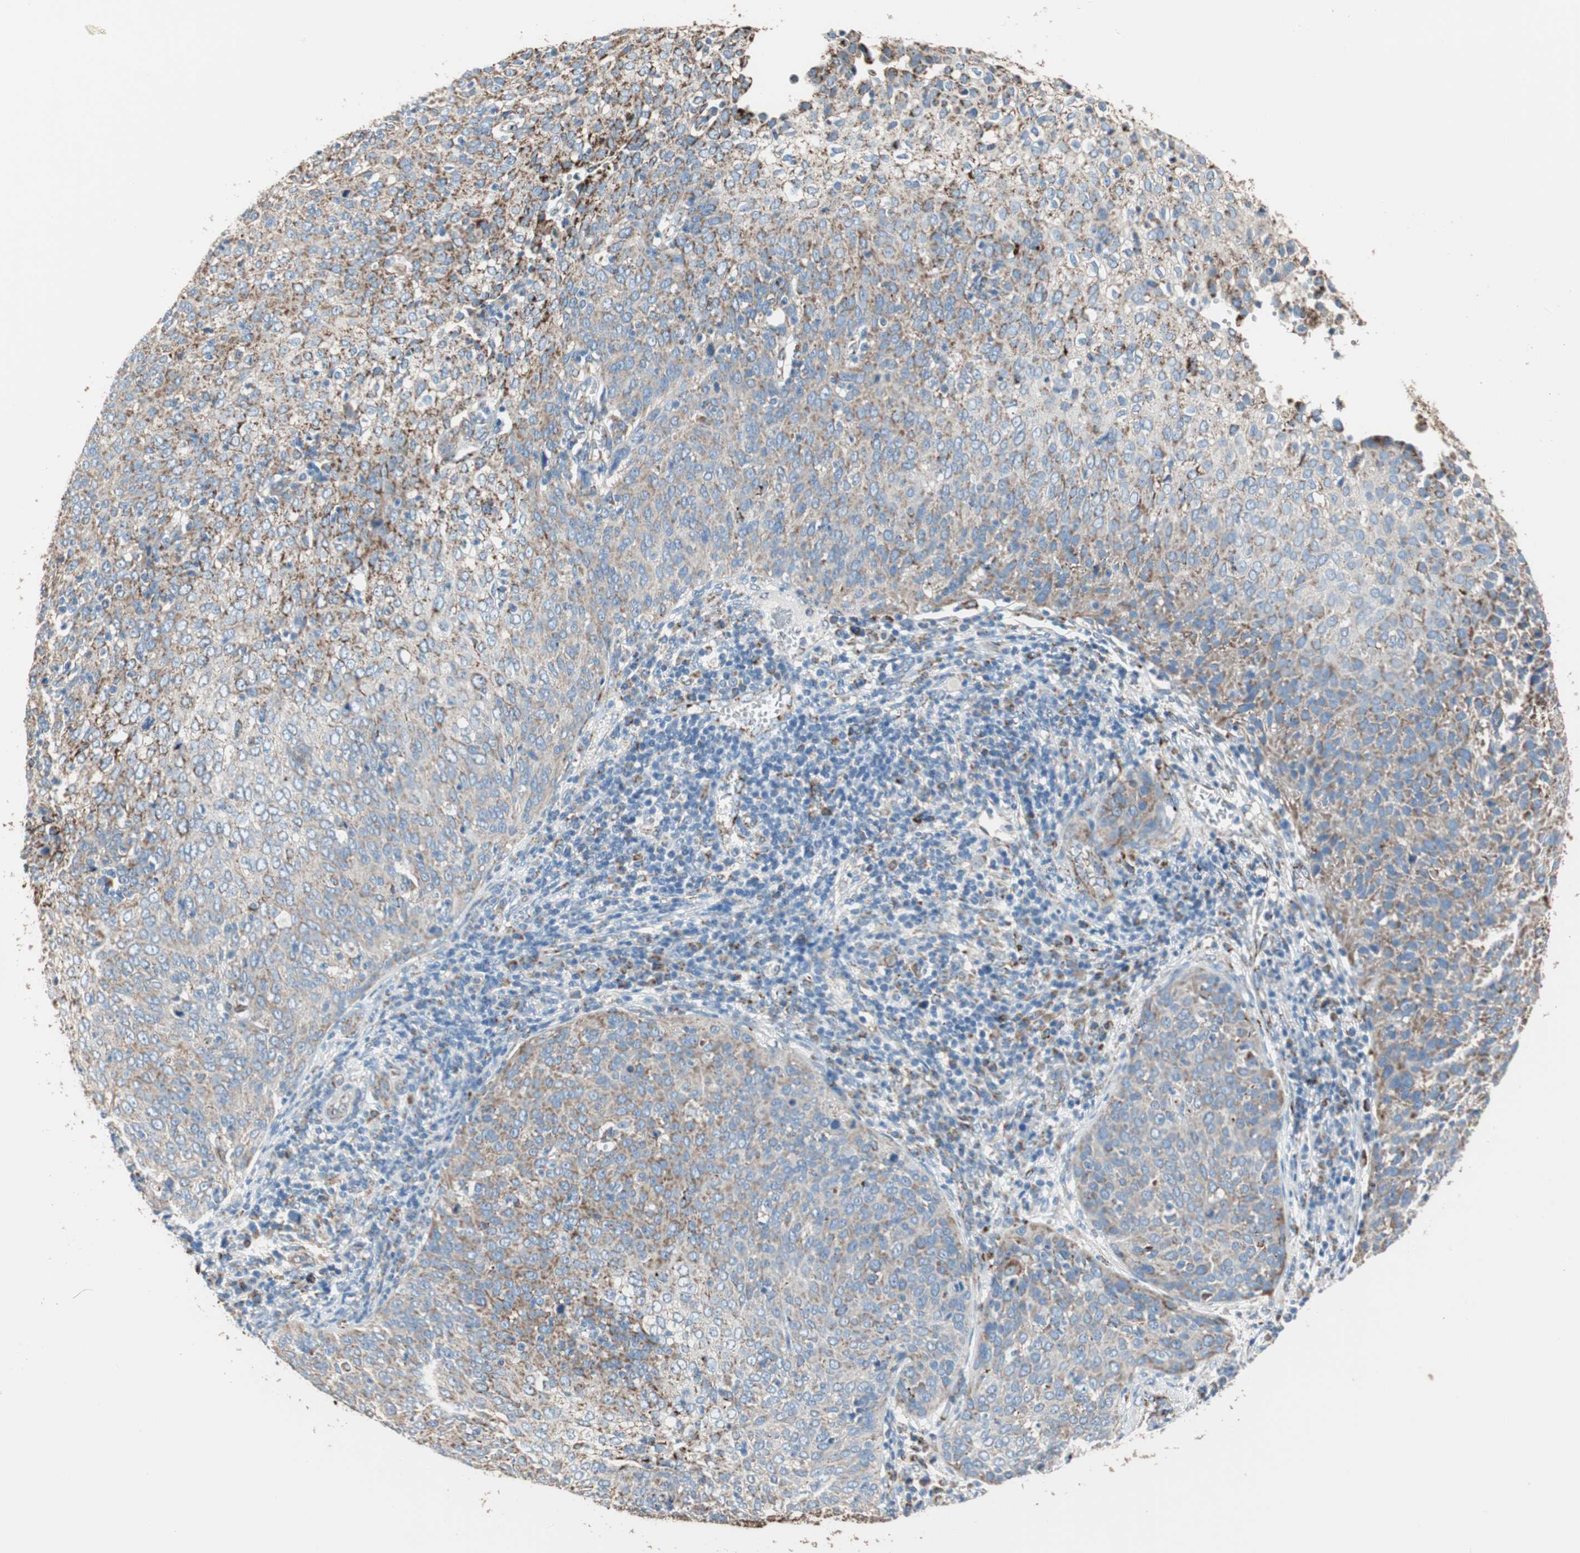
{"staining": {"intensity": "moderate", "quantity": ">75%", "location": "cytoplasmic/membranous"}, "tissue": "cervical cancer", "cell_type": "Tumor cells", "image_type": "cancer", "snomed": [{"axis": "morphology", "description": "Squamous cell carcinoma, NOS"}, {"axis": "topography", "description": "Cervix"}], "caption": "Immunohistochemistry micrograph of neoplastic tissue: cervical squamous cell carcinoma stained using immunohistochemistry (IHC) shows medium levels of moderate protein expression localized specifically in the cytoplasmic/membranous of tumor cells, appearing as a cytoplasmic/membranous brown color.", "gene": "TST", "patient": {"sex": "female", "age": 38}}